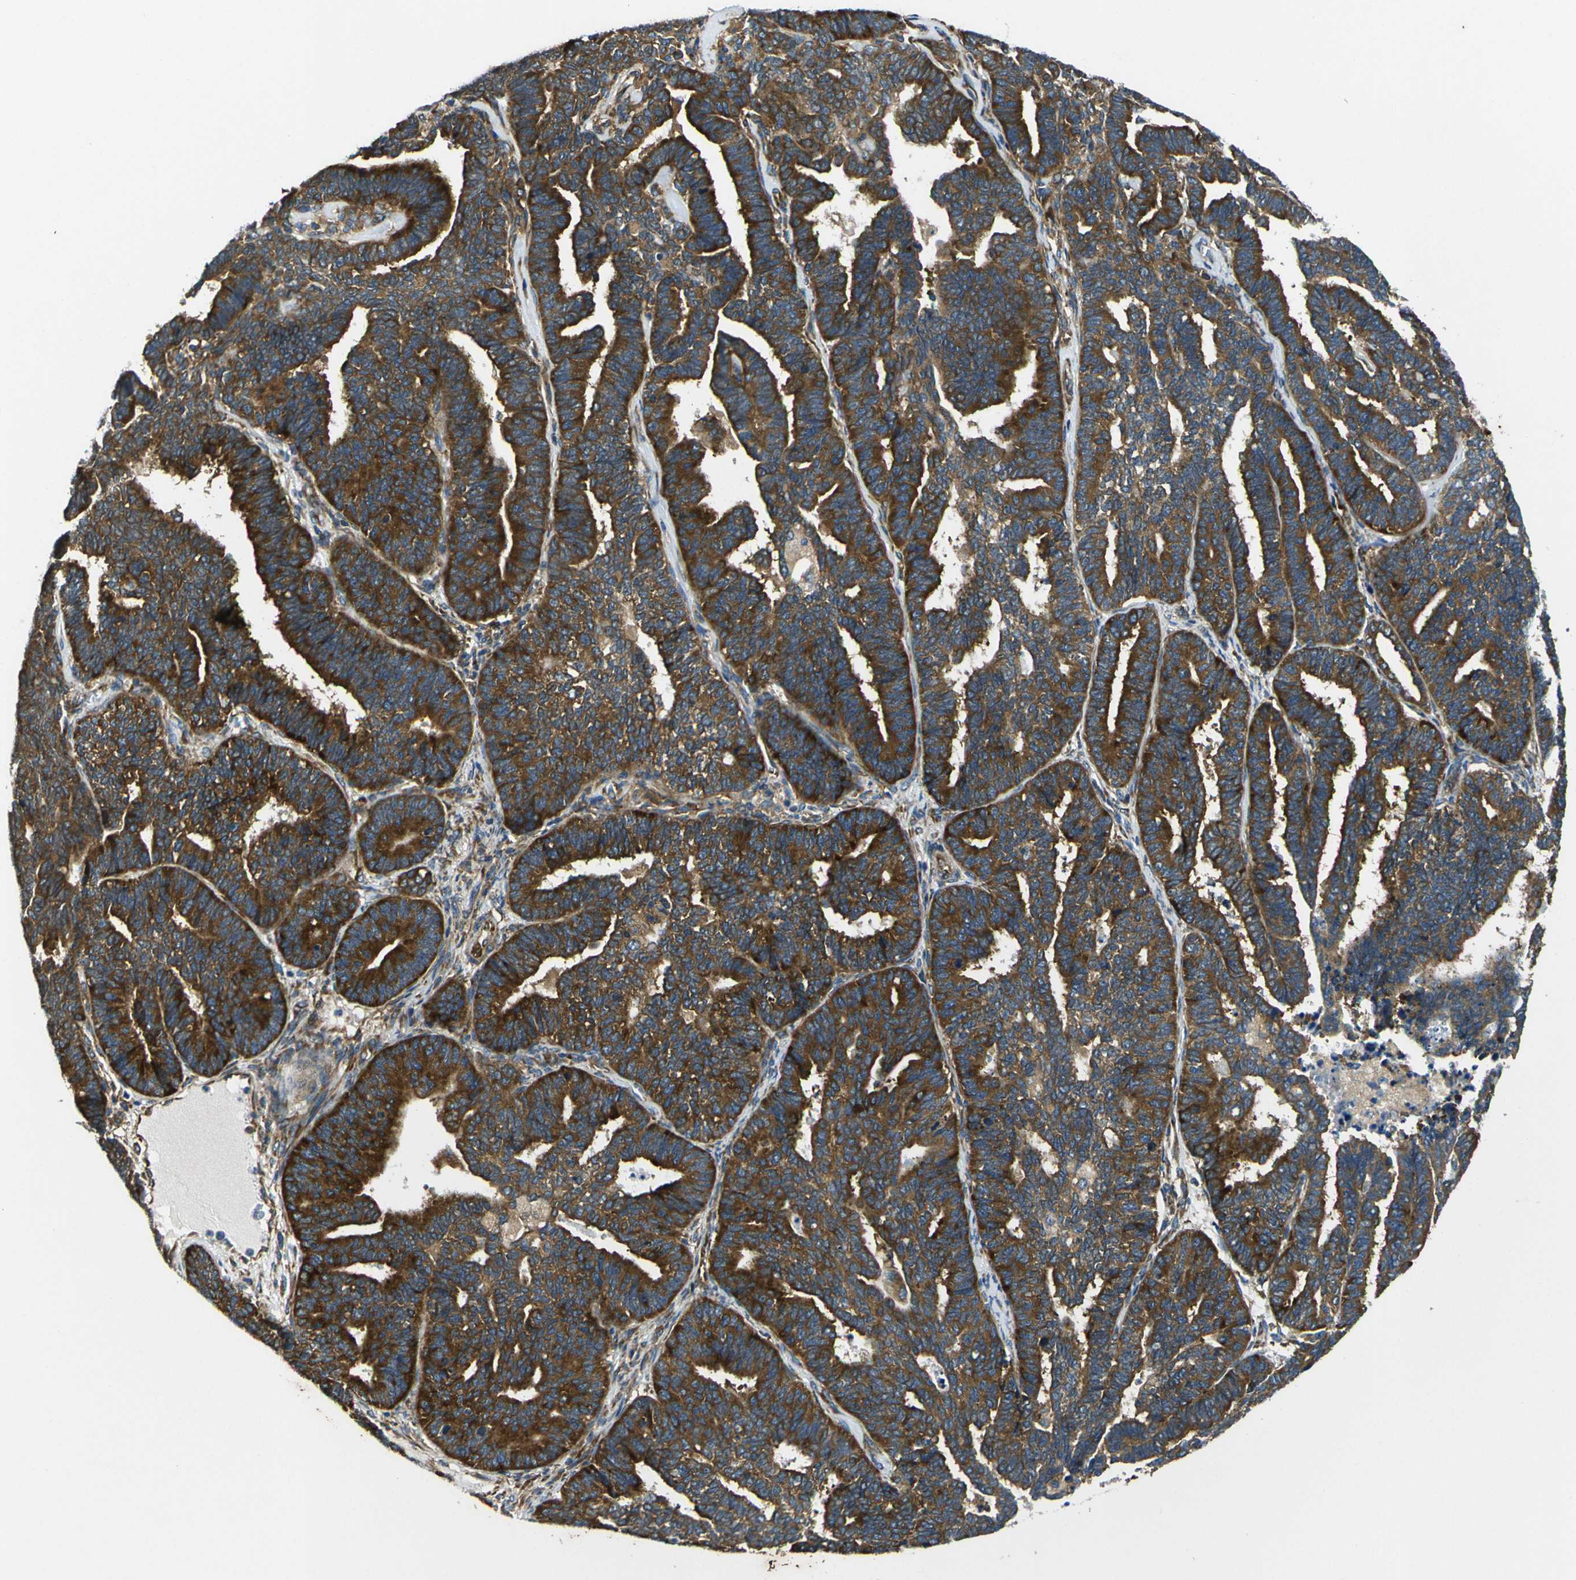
{"staining": {"intensity": "strong", "quantity": ">75%", "location": "cytoplasmic/membranous"}, "tissue": "endometrial cancer", "cell_type": "Tumor cells", "image_type": "cancer", "snomed": [{"axis": "morphology", "description": "Adenocarcinoma, NOS"}, {"axis": "topography", "description": "Endometrium"}], "caption": "The image demonstrates staining of adenocarcinoma (endometrial), revealing strong cytoplasmic/membranous protein staining (brown color) within tumor cells.", "gene": "RPSA", "patient": {"sex": "female", "age": 70}}